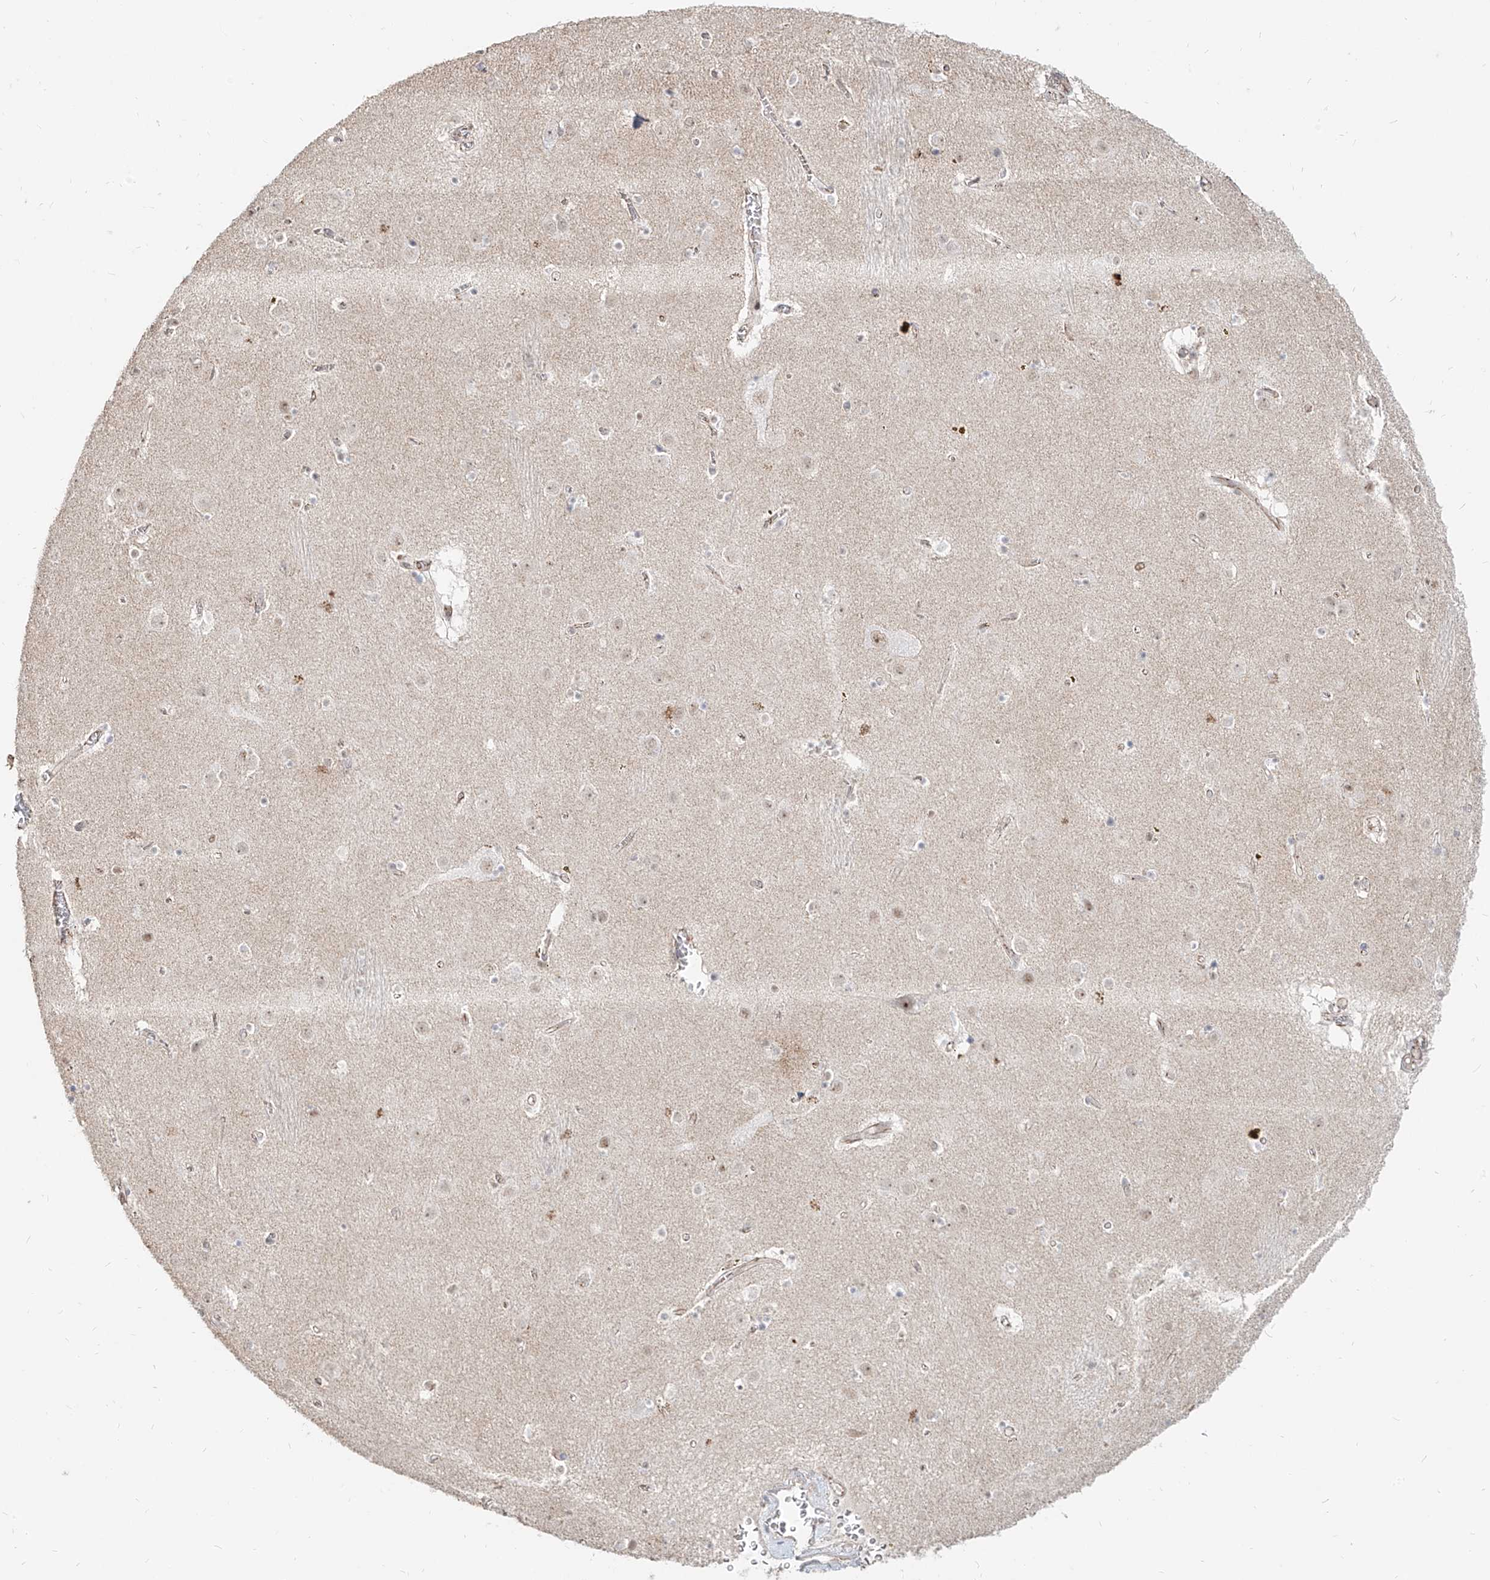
{"staining": {"intensity": "negative", "quantity": "none", "location": "none"}, "tissue": "caudate", "cell_type": "Glial cells", "image_type": "normal", "snomed": [{"axis": "morphology", "description": "Normal tissue, NOS"}, {"axis": "topography", "description": "Lateral ventricle wall"}], "caption": "This is a histopathology image of immunohistochemistry (IHC) staining of benign caudate, which shows no expression in glial cells. (DAB (3,3'-diaminobenzidine) immunohistochemistry (IHC) with hematoxylin counter stain).", "gene": "ZNF710", "patient": {"sex": "male", "age": 70}}